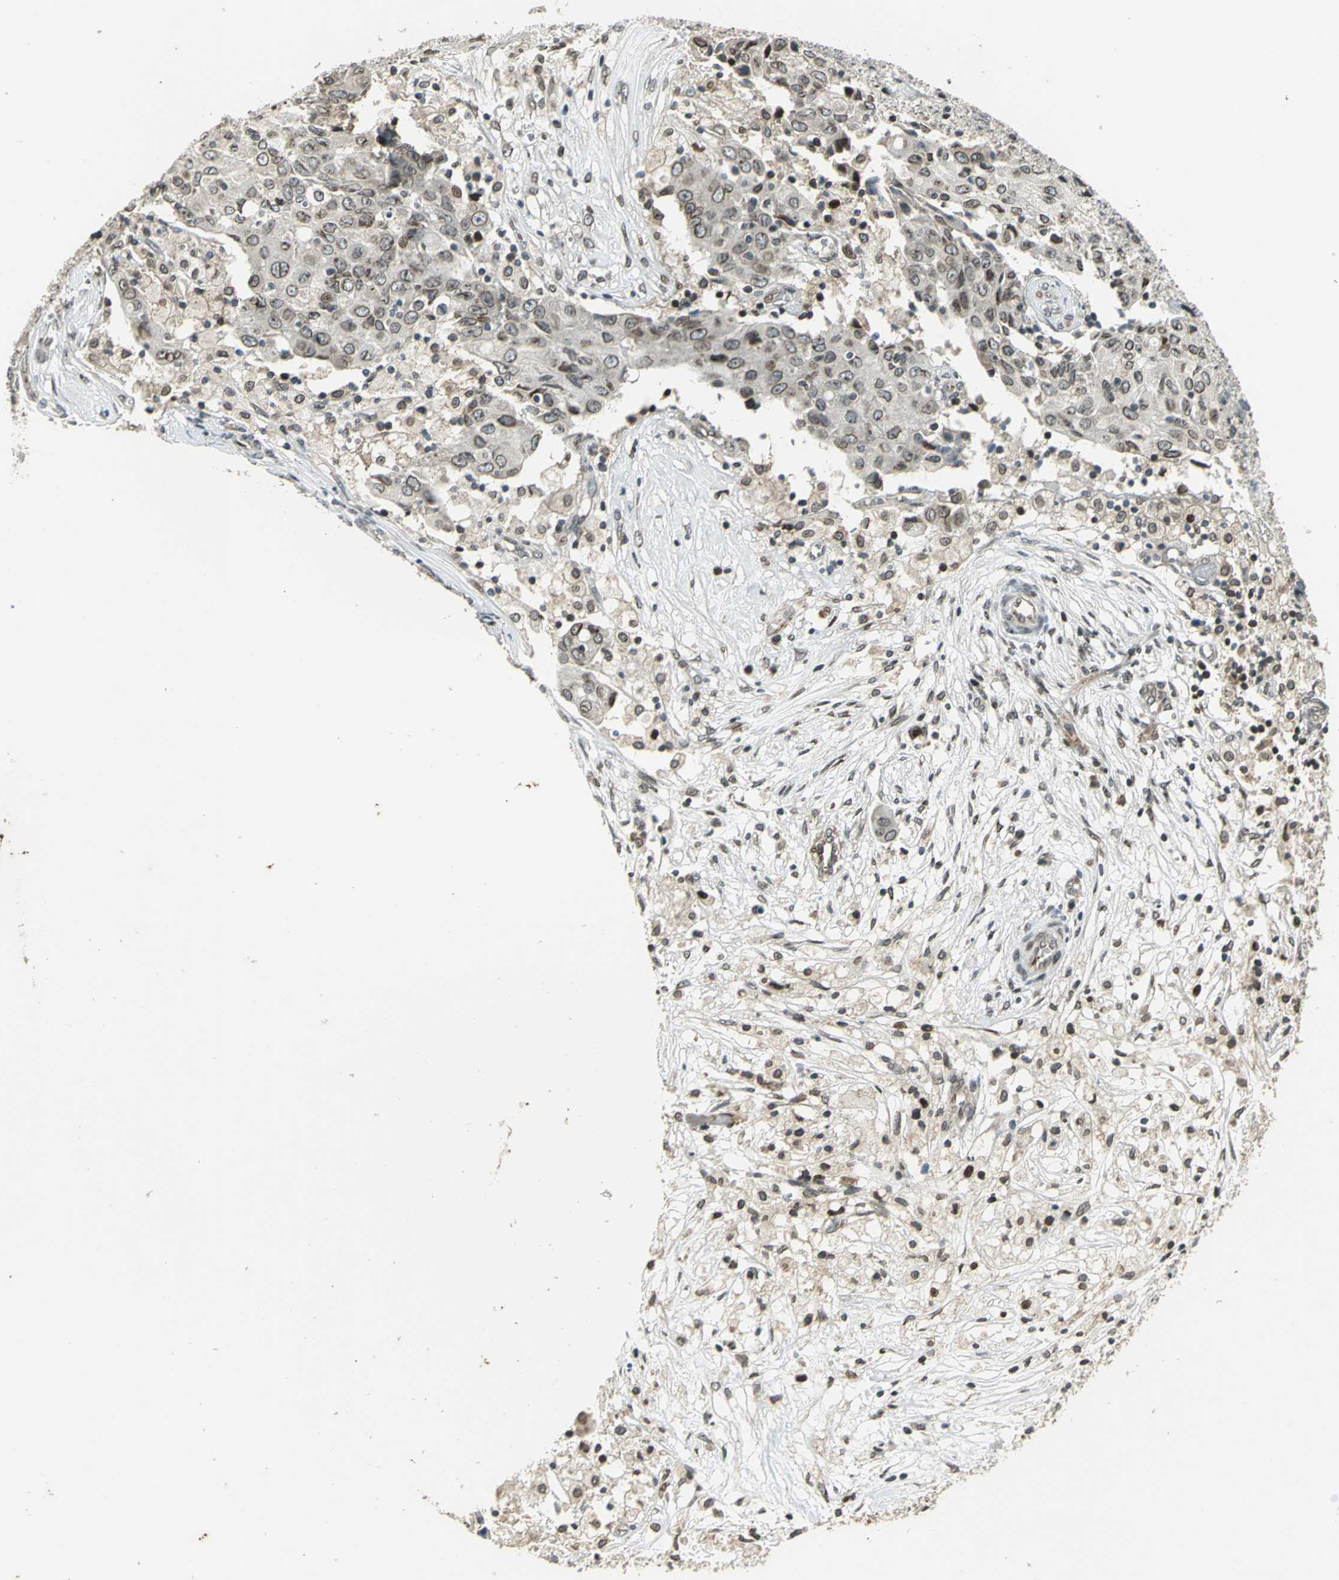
{"staining": {"intensity": "moderate", "quantity": "25%-75%", "location": "cytoplasmic/membranous,nuclear"}, "tissue": "ovarian cancer", "cell_type": "Tumor cells", "image_type": "cancer", "snomed": [{"axis": "morphology", "description": "Carcinoma, endometroid"}, {"axis": "topography", "description": "Ovary"}], "caption": "A brown stain shows moderate cytoplasmic/membranous and nuclear expression of a protein in human ovarian cancer (endometroid carcinoma) tumor cells.", "gene": "BRIP1", "patient": {"sex": "female", "age": 42}}